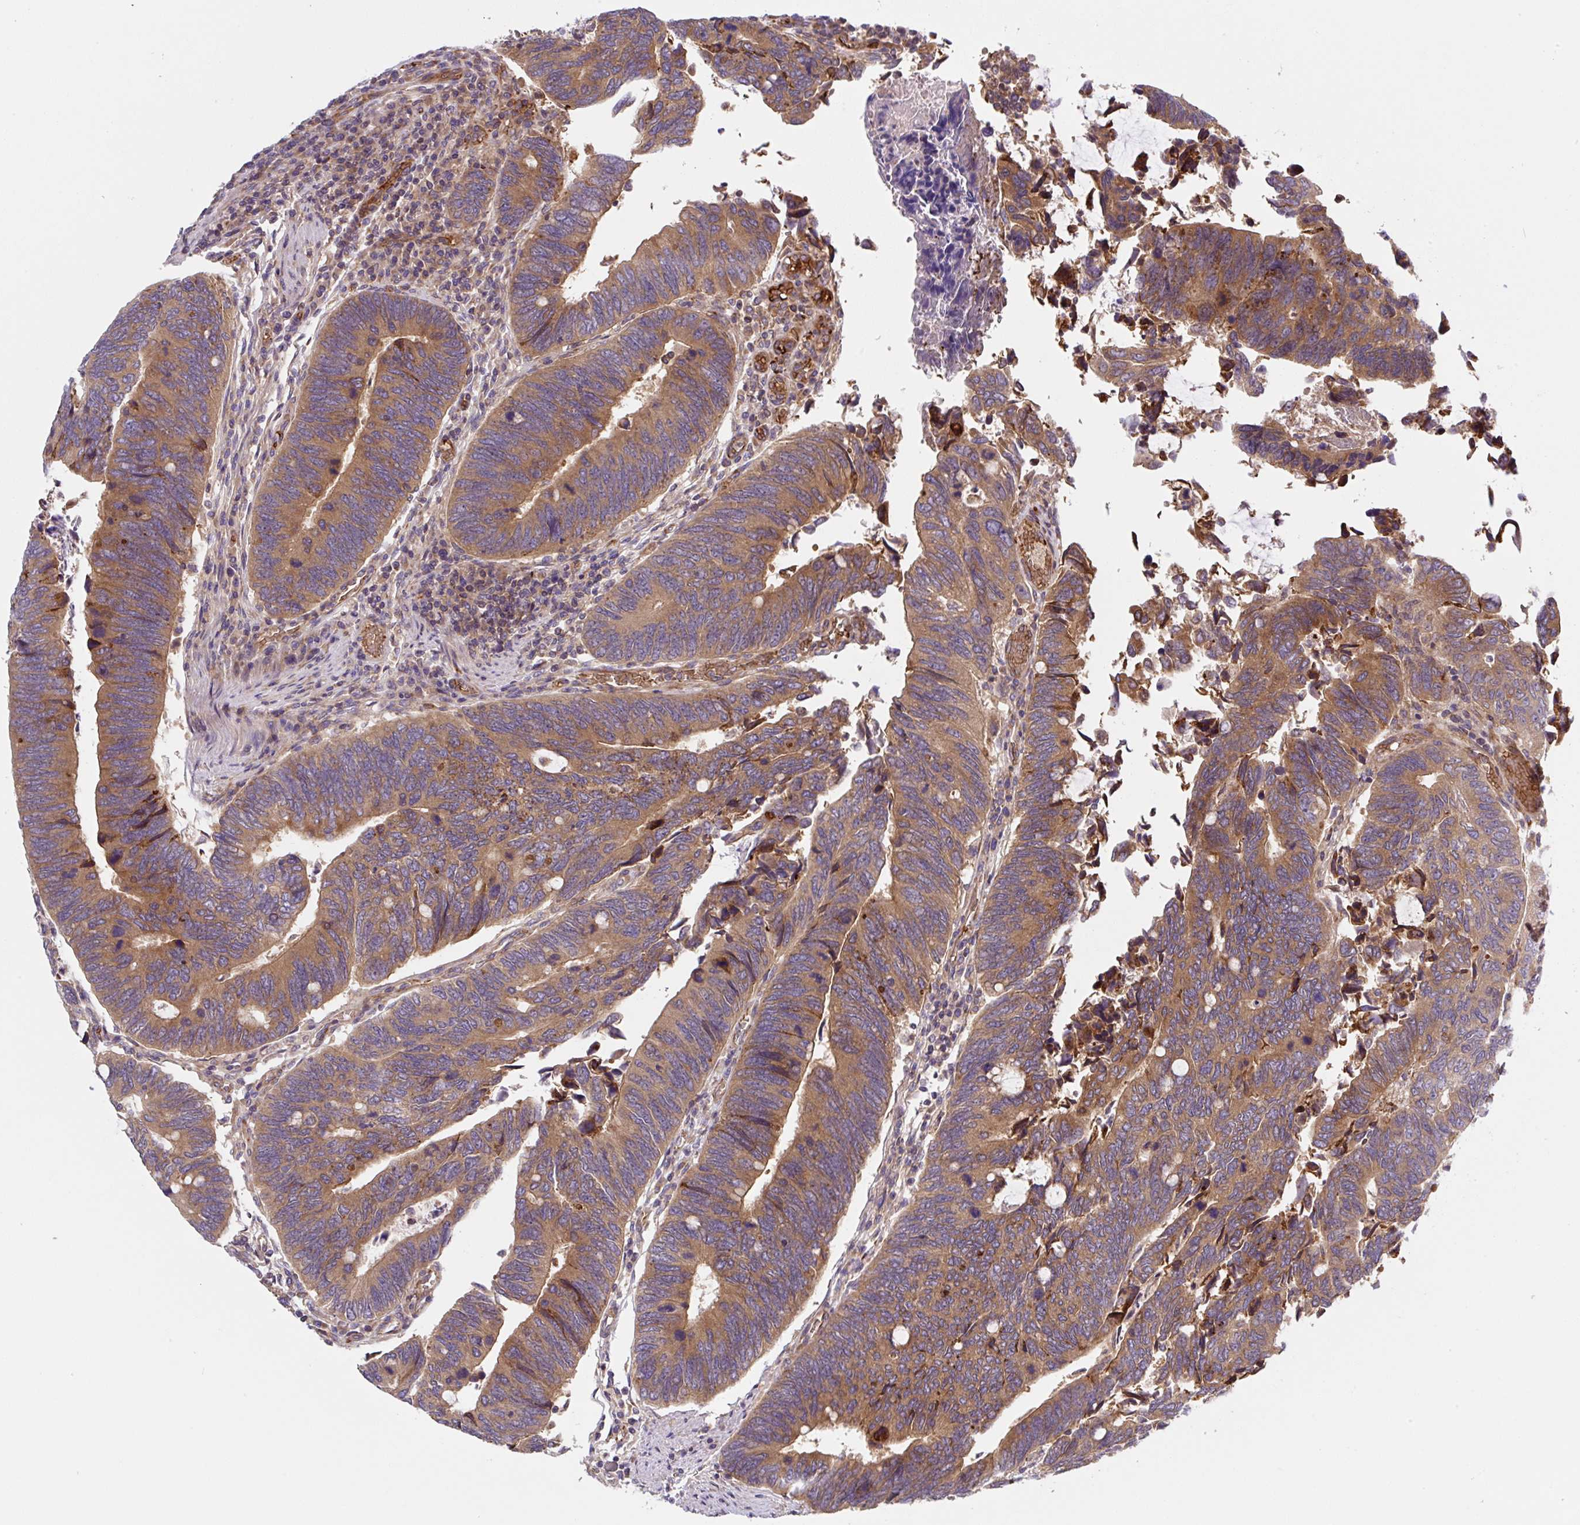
{"staining": {"intensity": "moderate", "quantity": ">75%", "location": "cytoplasmic/membranous"}, "tissue": "colorectal cancer", "cell_type": "Tumor cells", "image_type": "cancer", "snomed": [{"axis": "morphology", "description": "Adenocarcinoma, NOS"}, {"axis": "topography", "description": "Colon"}], "caption": "Brown immunohistochemical staining in human colorectal adenocarcinoma reveals moderate cytoplasmic/membranous positivity in about >75% of tumor cells. Immunohistochemistry (ihc) stains the protein in brown and the nuclei are stained blue.", "gene": "APOBEC3D", "patient": {"sex": "male", "age": 87}}